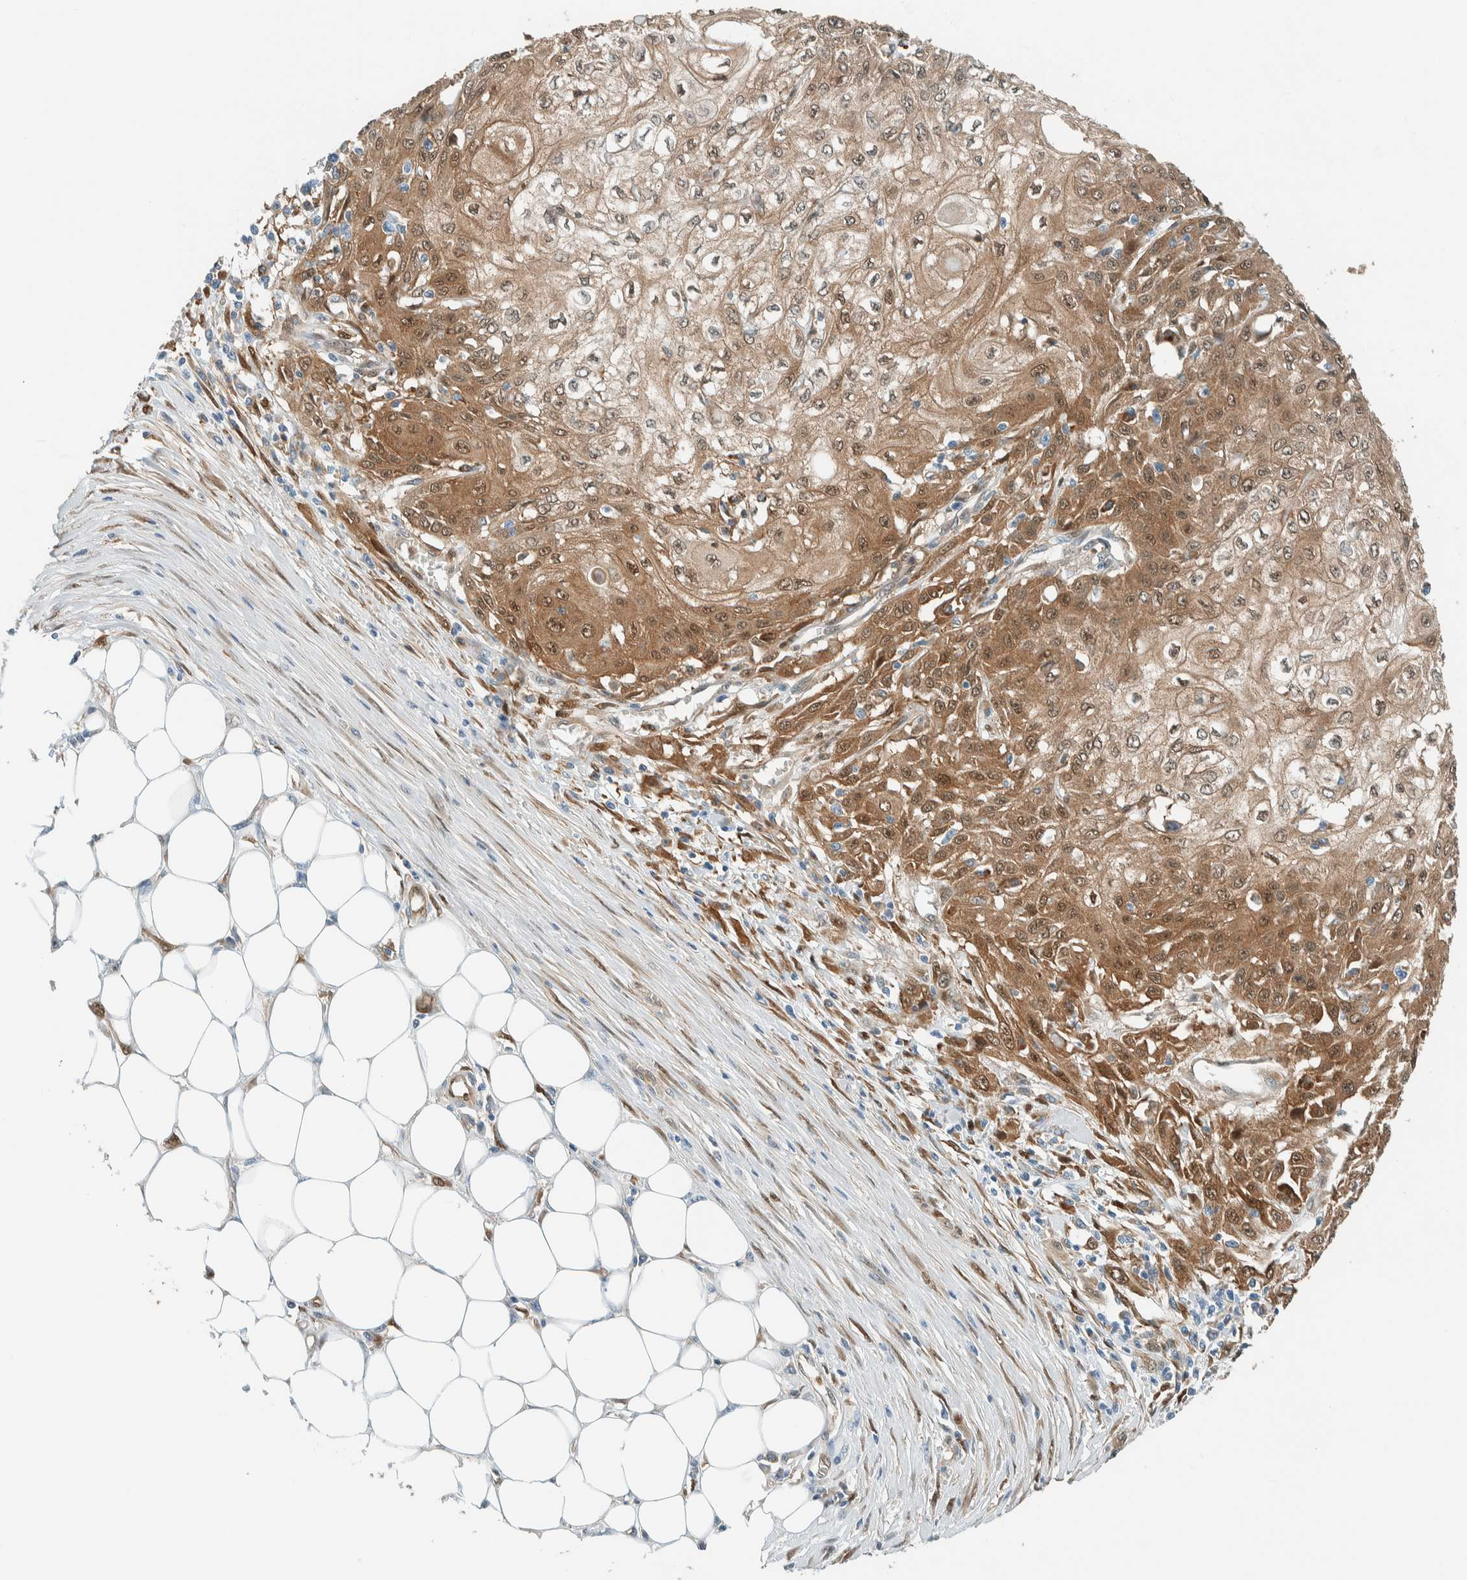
{"staining": {"intensity": "moderate", "quantity": ">75%", "location": "cytoplasmic/membranous,nuclear"}, "tissue": "skin cancer", "cell_type": "Tumor cells", "image_type": "cancer", "snomed": [{"axis": "morphology", "description": "Squamous cell carcinoma, NOS"}, {"axis": "morphology", "description": "Squamous cell carcinoma, metastatic, NOS"}, {"axis": "topography", "description": "Skin"}, {"axis": "topography", "description": "Lymph node"}], "caption": "Immunohistochemical staining of human metastatic squamous cell carcinoma (skin) reveals medium levels of moderate cytoplasmic/membranous and nuclear protein positivity in about >75% of tumor cells.", "gene": "NXN", "patient": {"sex": "male", "age": 75}}